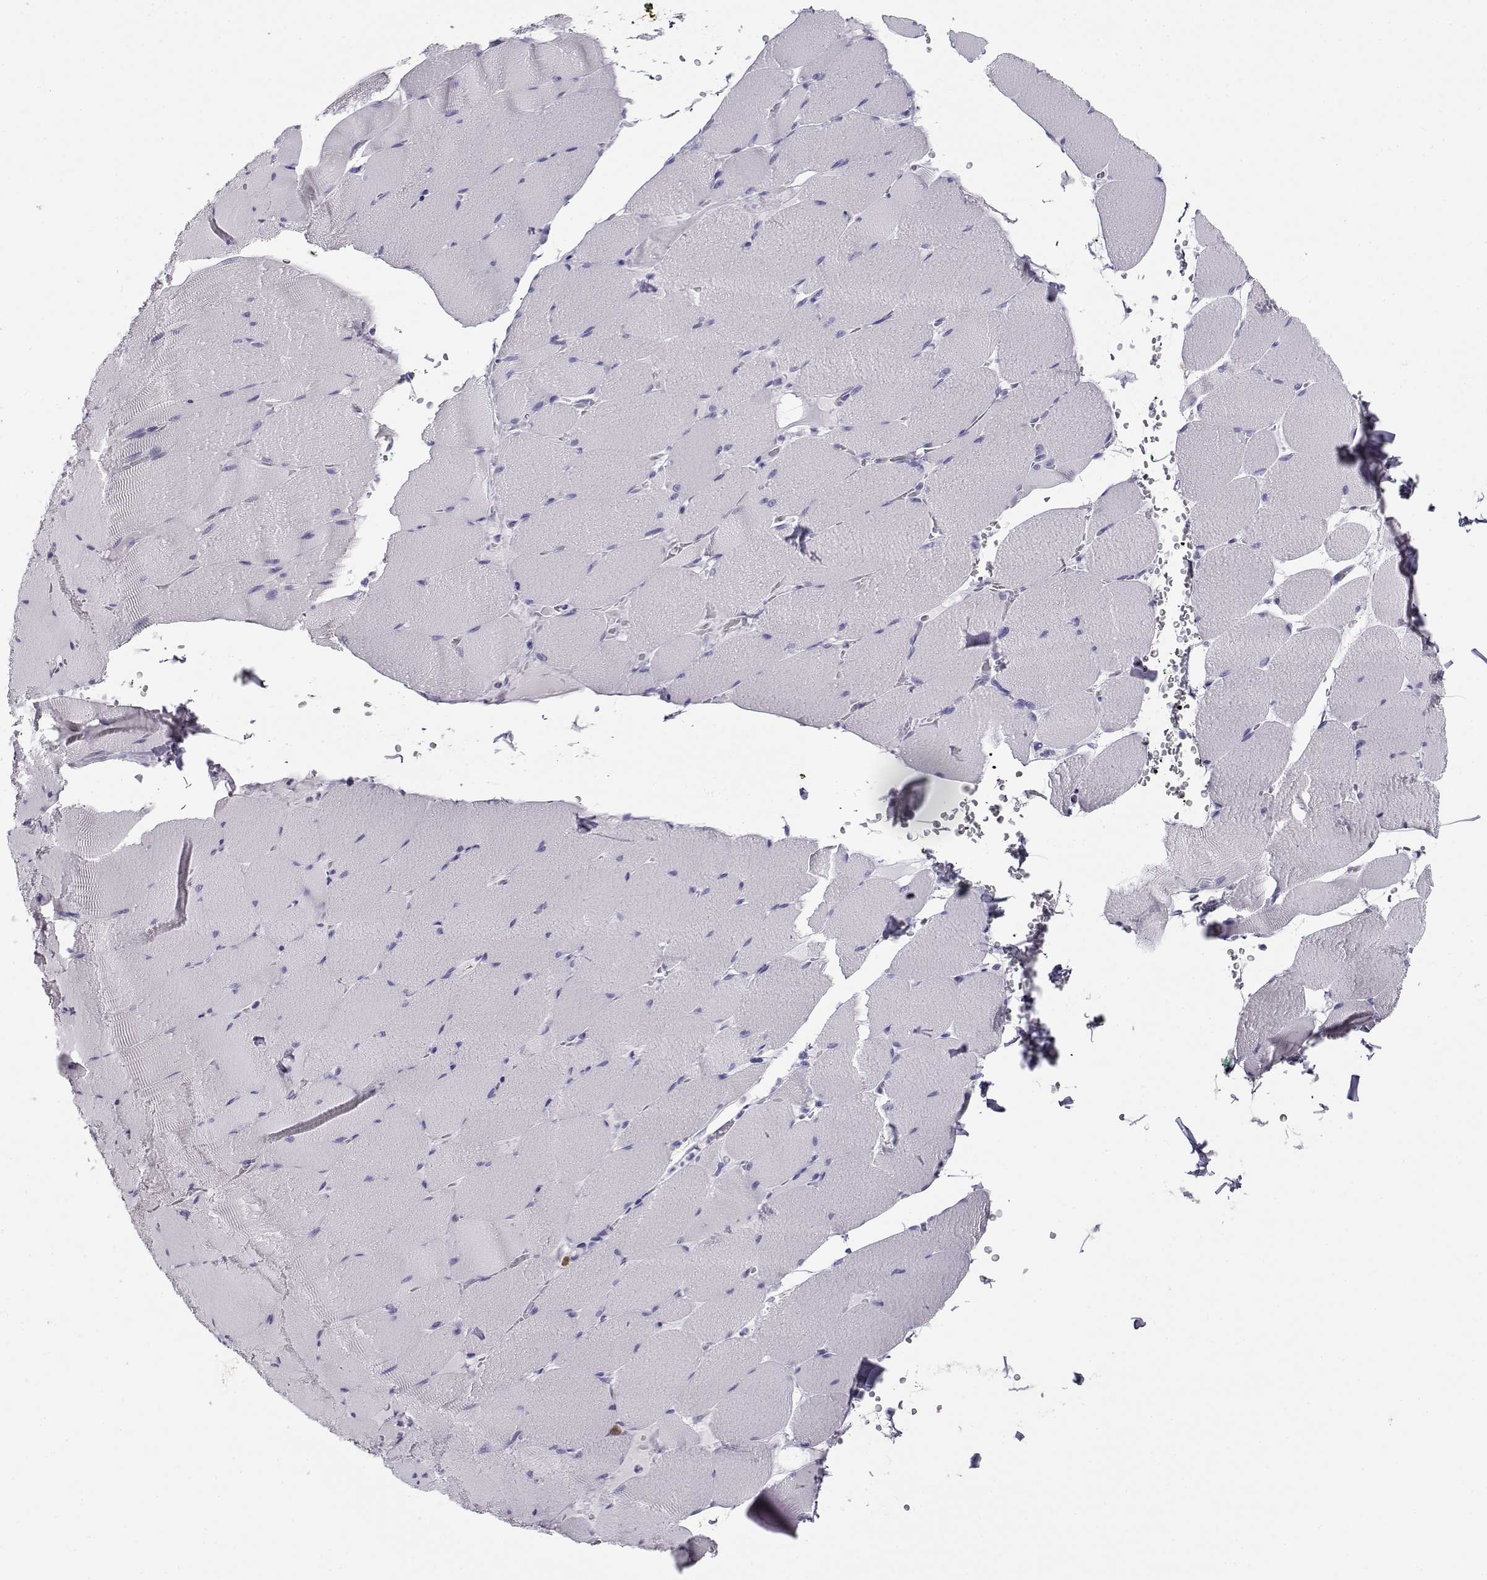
{"staining": {"intensity": "negative", "quantity": "none", "location": "none"}, "tissue": "skeletal muscle", "cell_type": "Myocytes", "image_type": "normal", "snomed": [{"axis": "morphology", "description": "Normal tissue, NOS"}, {"axis": "topography", "description": "Skeletal muscle"}], "caption": "DAB immunohistochemical staining of benign human skeletal muscle exhibits no significant positivity in myocytes.", "gene": "CABS1", "patient": {"sex": "male", "age": 56}}